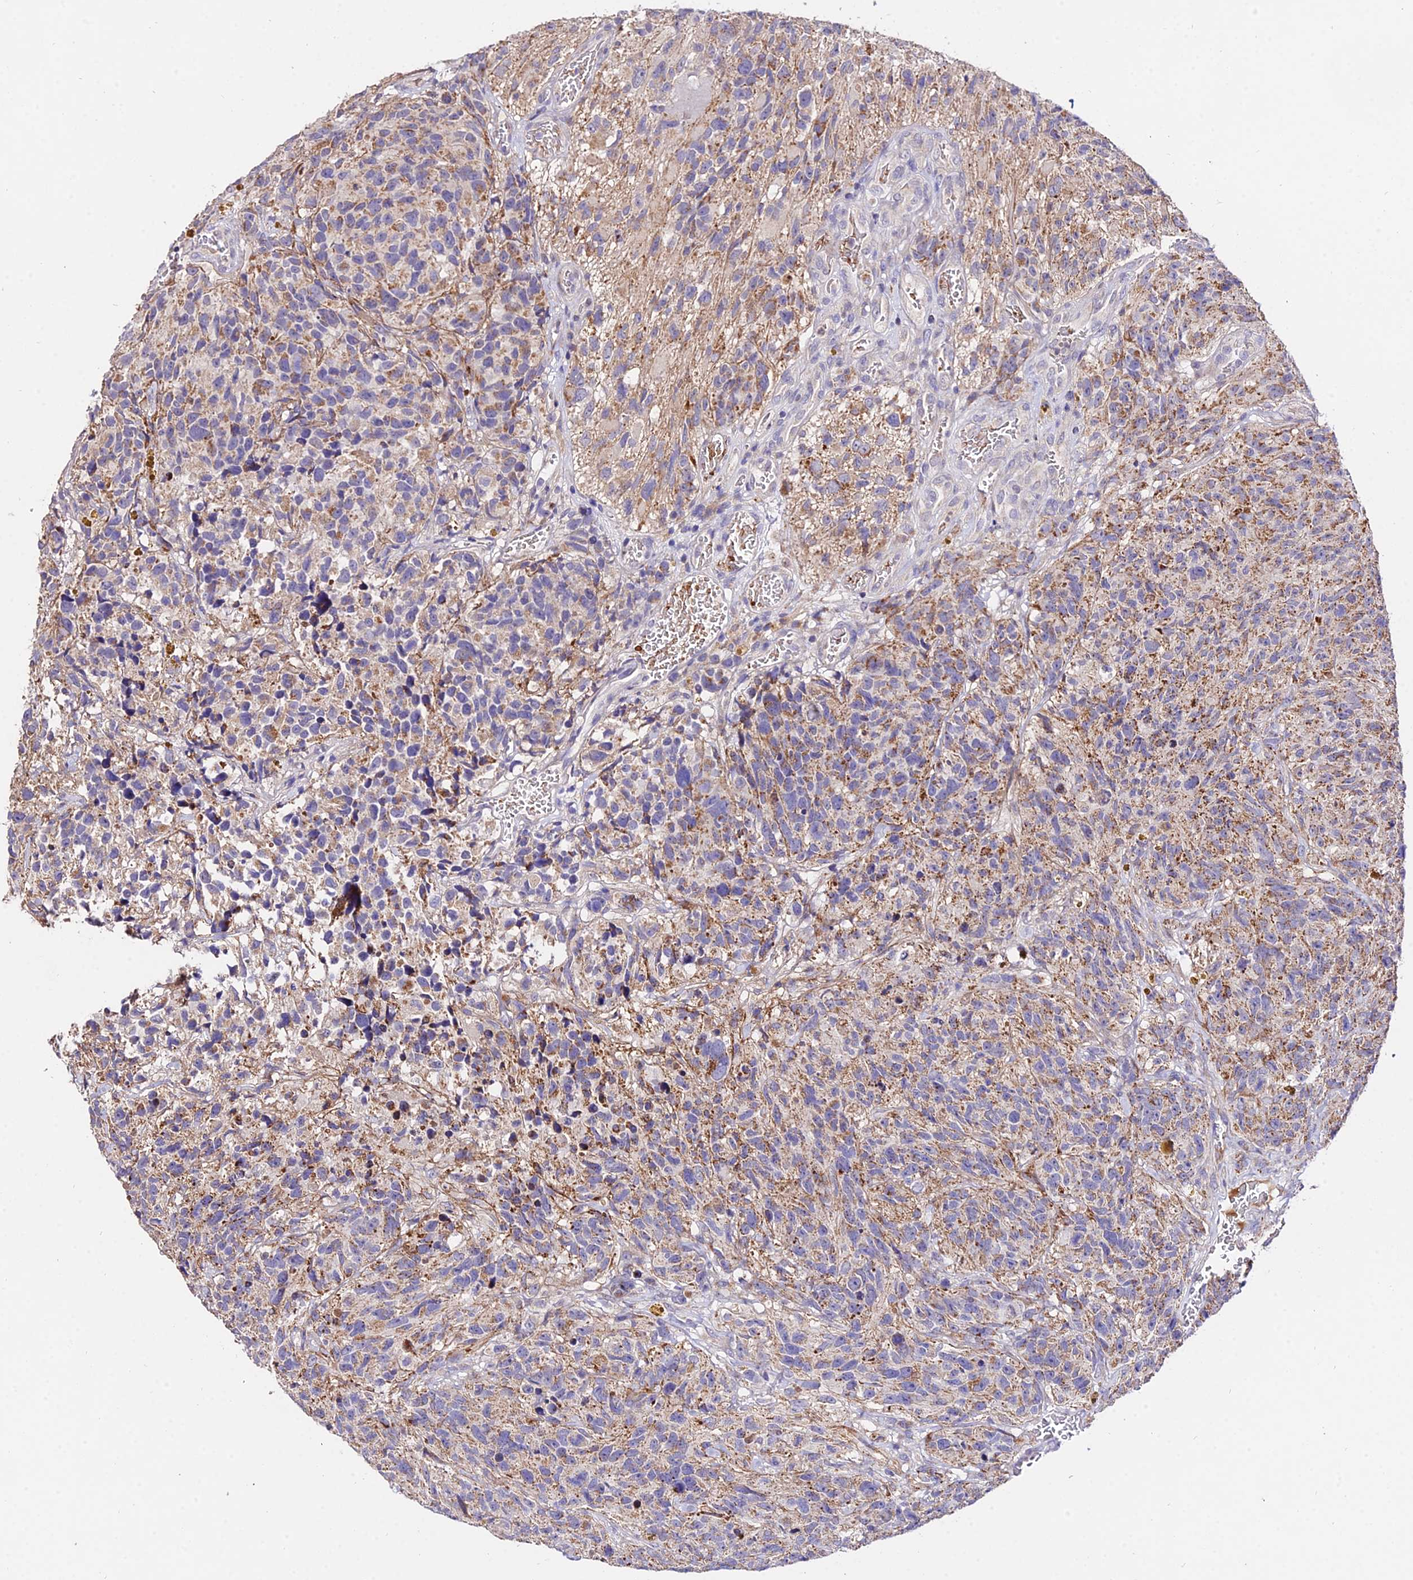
{"staining": {"intensity": "negative", "quantity": "none", "location": "none"}, "tissue": "glioma", "cell_type": "Tumor cells", "image_type": "cancer", "snomed": [{"axis": "morphology", "description": "Glioma, malignant, High grade"}, {"axis": "topography", "description": "Brain"}], "caption": "The IHC image has no significant expression in tumor cells of glioma tissue. The staining is performed using DAB brown chromogen with nuclei counter-stained in using hematoxylin.", "gene": "WDR5B", "patient": {"sex": "male", "age": 69}}